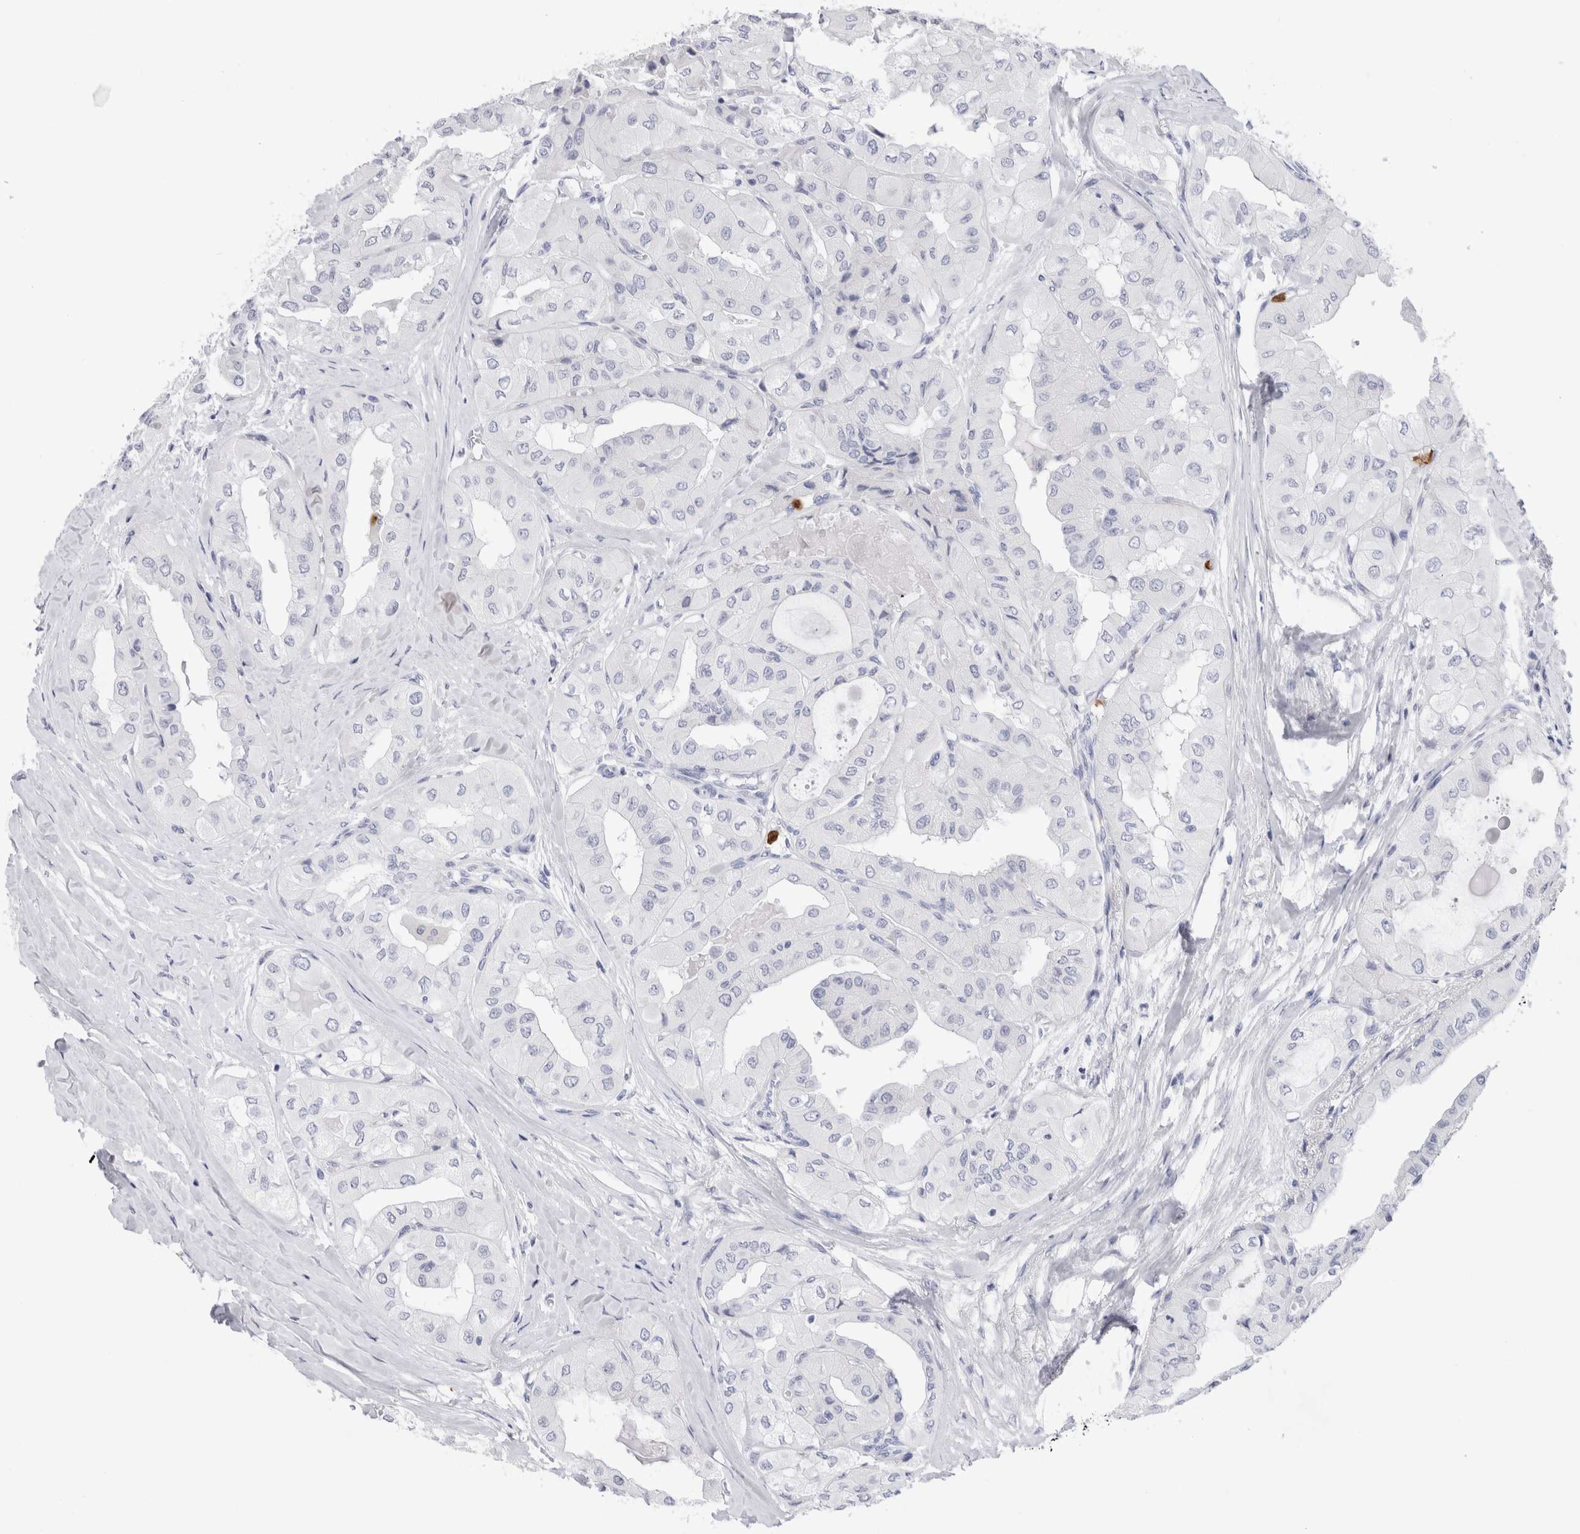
{"staining": {"intensity": "negative", "quantity": "none", "location": "none"}, "tissue": "thyroid cancer", "cell_type": "Tumor cells", "image_type": "cancer", "snomed": [{"axis": "morphology", "description": "Papillary adenocarcinoma, NOS"}, {"axis": "topography", "description": "Thyroid gland"}], "caption": "Immunohistochemistry (IHC) histopathology image of thyroid cancer stained for a protein (brown), which shows no expression in tumor cells.", "gene": "SLC10A5", "patient": {"sex": "female", "age": 59}}